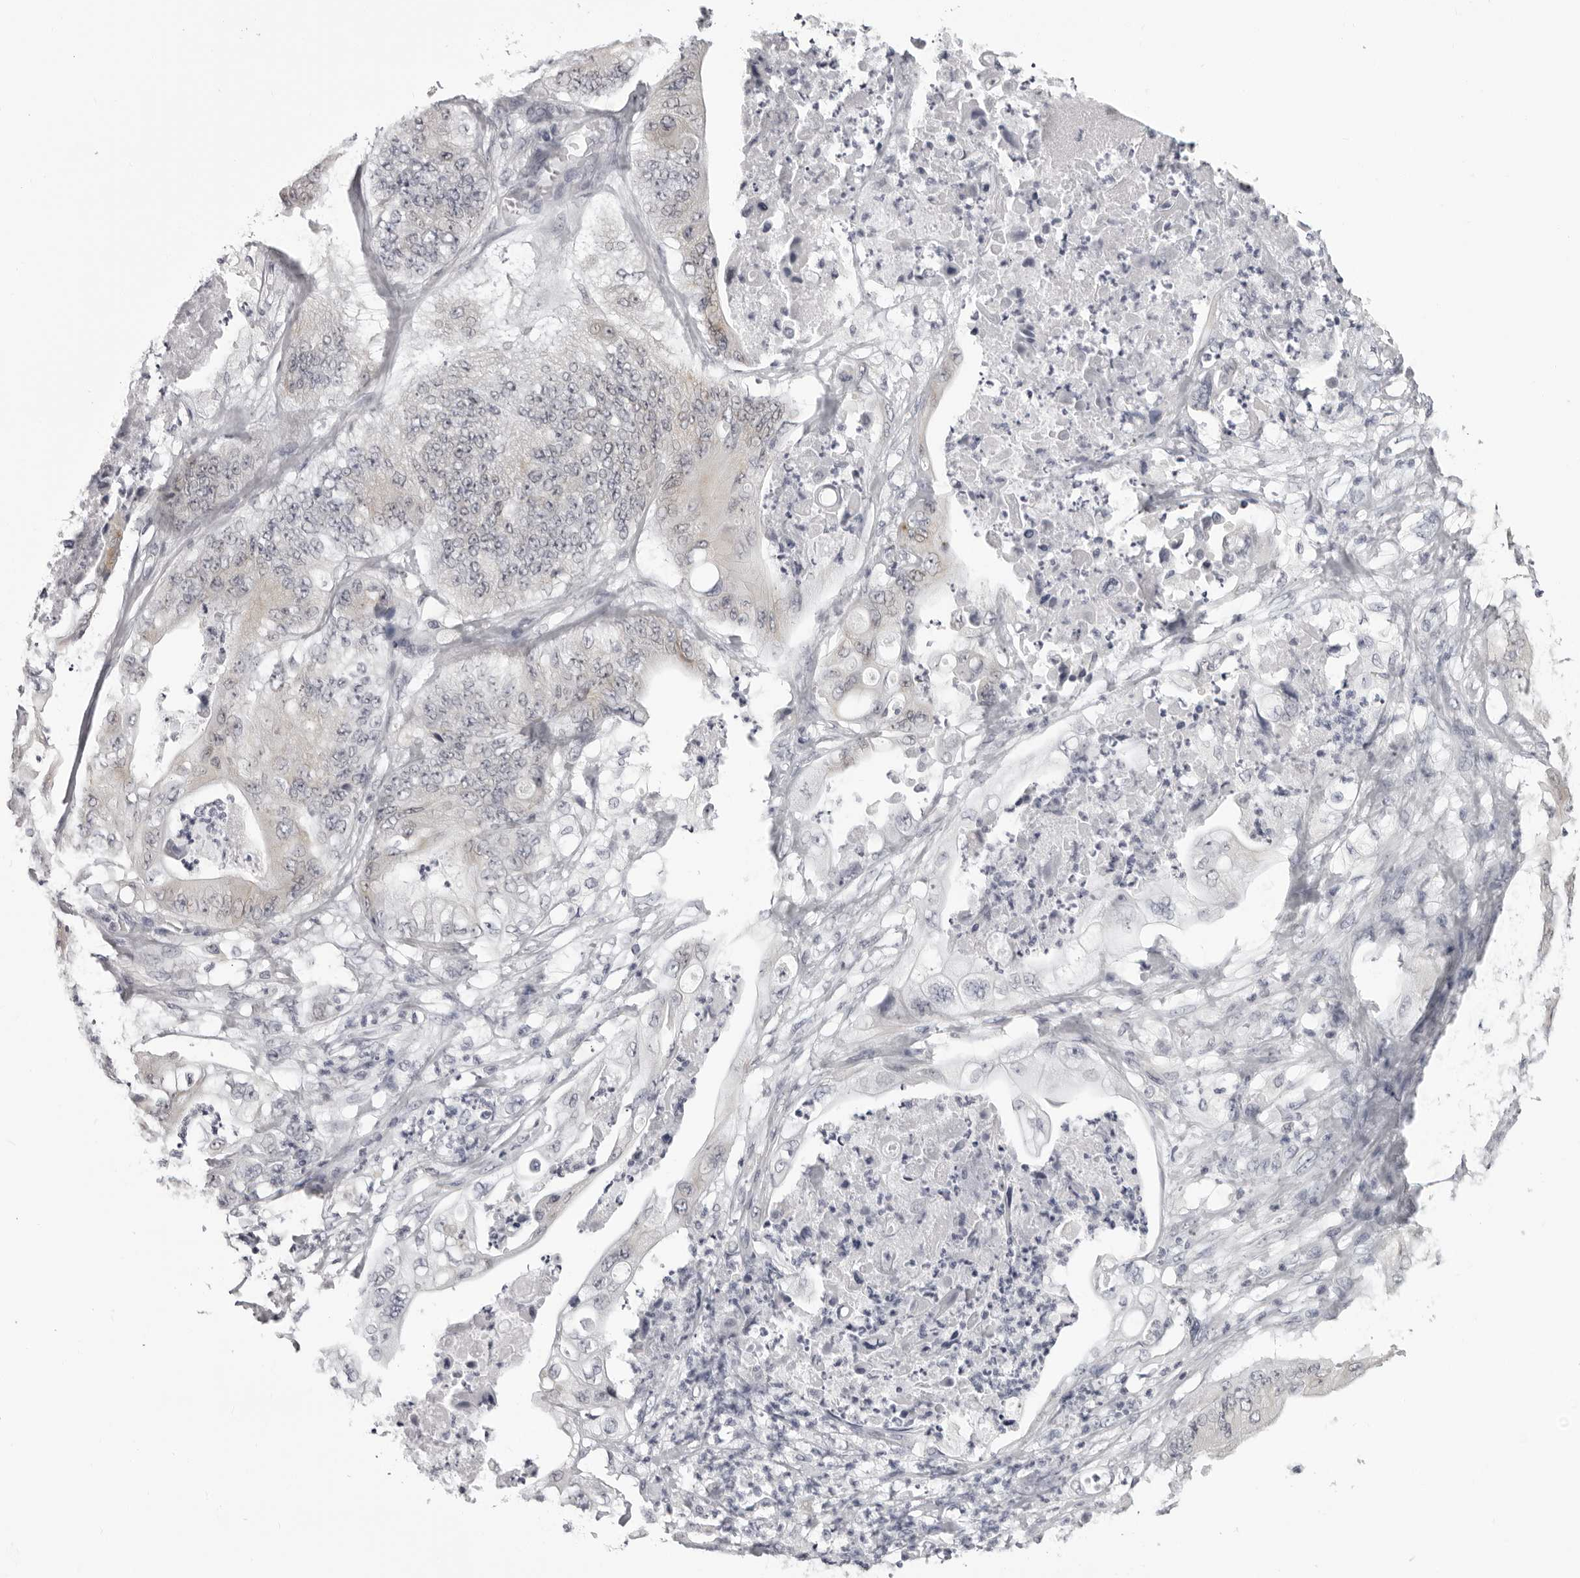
{"staining": {"intensity": "weak", "quantity": "<25%", "location": "cytoplasmic/membranous"}, "tissue": "stomach cancer", "cell_type": "Tumor cells", "image_type": "cancer", "snomed": [{"axis": "morphology", "description": "Adenocarcinoma, NOS"}, {"axis": "topography", "description": "Stomach"}], "caption": "An image of human stomach cancer is negative for staining in tumor cells.", "gene": "DNALI1", "patient": {"sex": "female", "age": 73}}